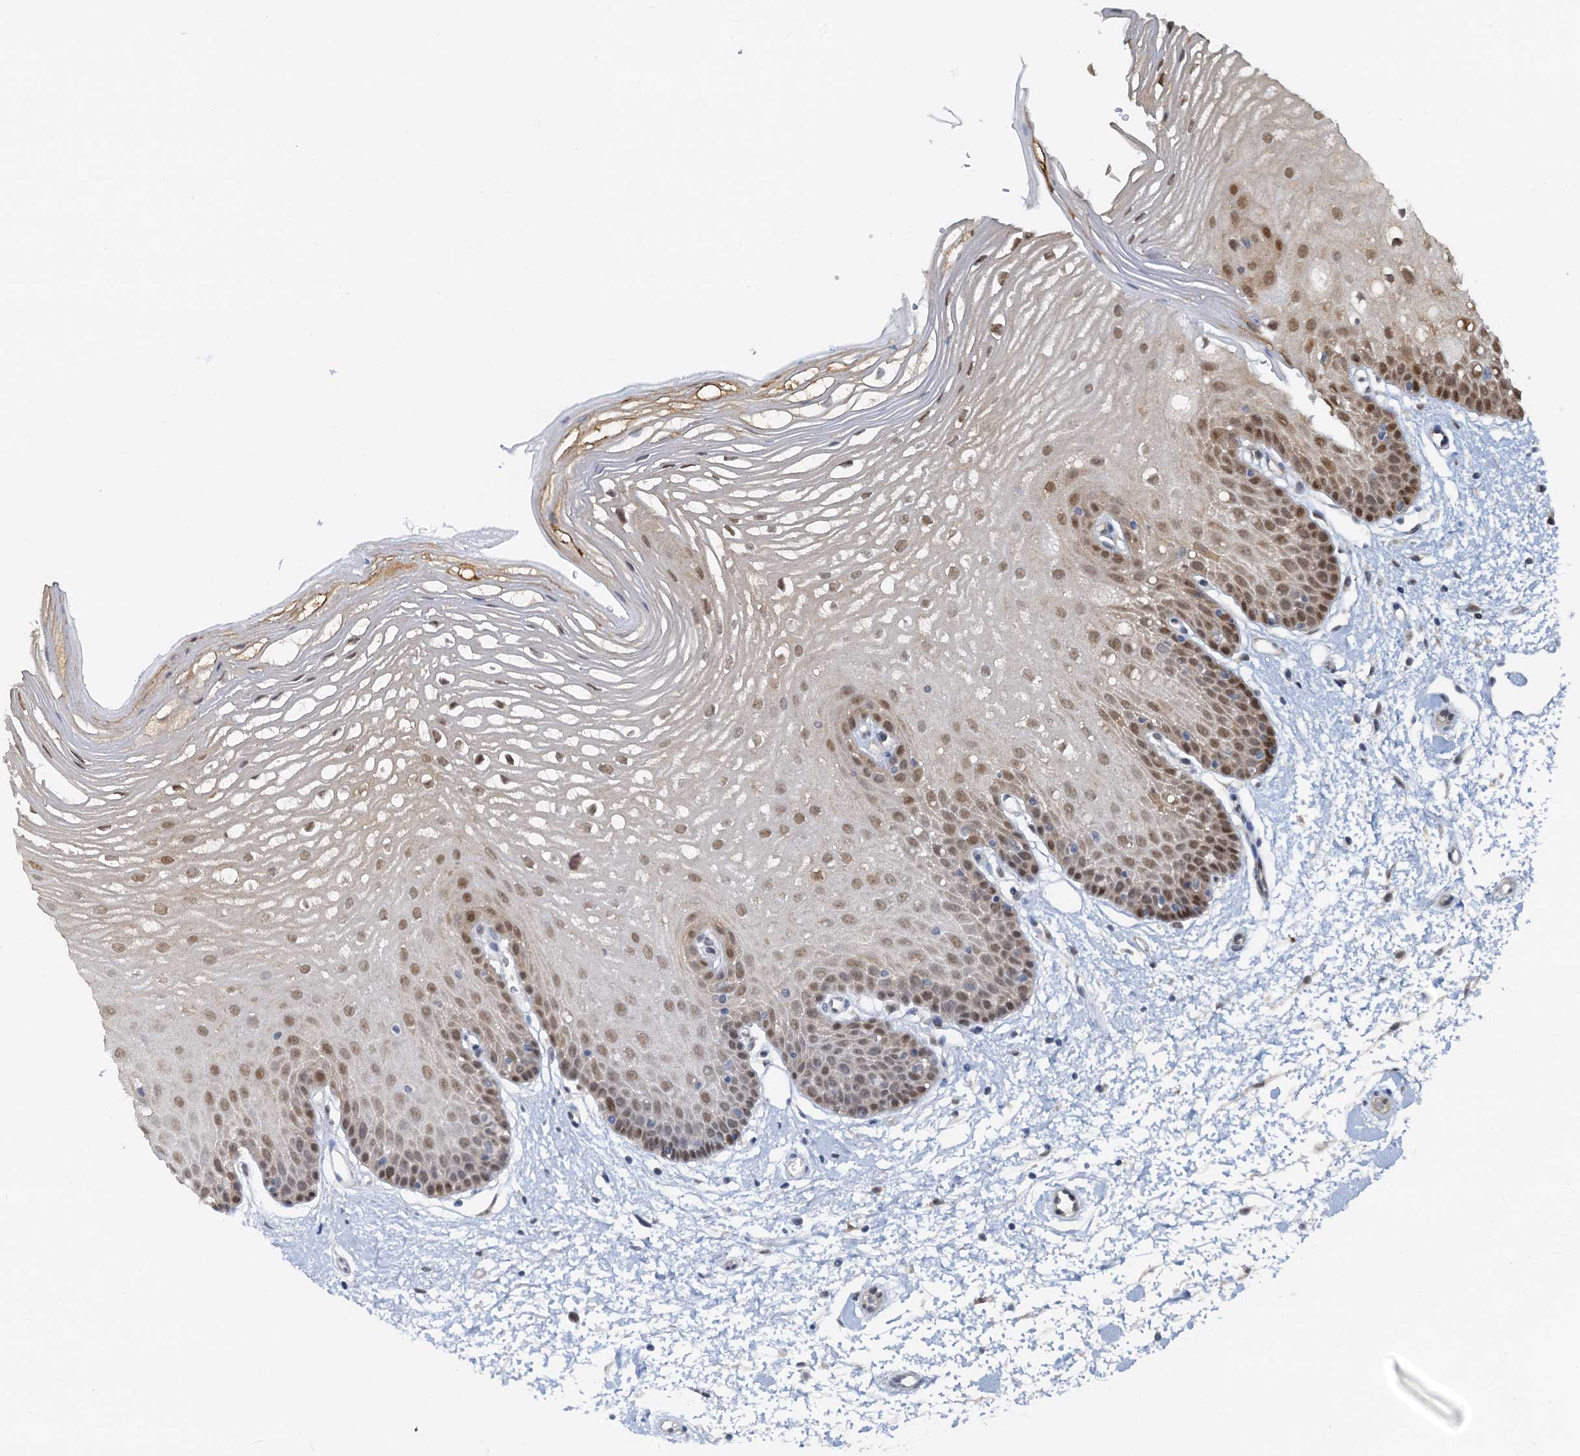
{"staining": {"intensity": "moderate", "quantity": "25%-75%", "location": "nuclear"}, "tissue": "oral mucosa", "cell_type": "Squamous epithelial cells", "image_type": "normal", "snomed": [{"axis": "morphology", "description": "Normal tissue, NOS"}, {"axis": "topography", "description": "Oral tissue"}, {"axis": "topography", "description": "Tounge, NOS"}], "caption": "About 25%-75% of squamous epithelial cells in normal human oral mucosa show moderate nuclear protein positivity as visualized by brown immunohistochemical staining.", "gene": "SPINDOC", "patient": {"sex": "female", "age": 73}}